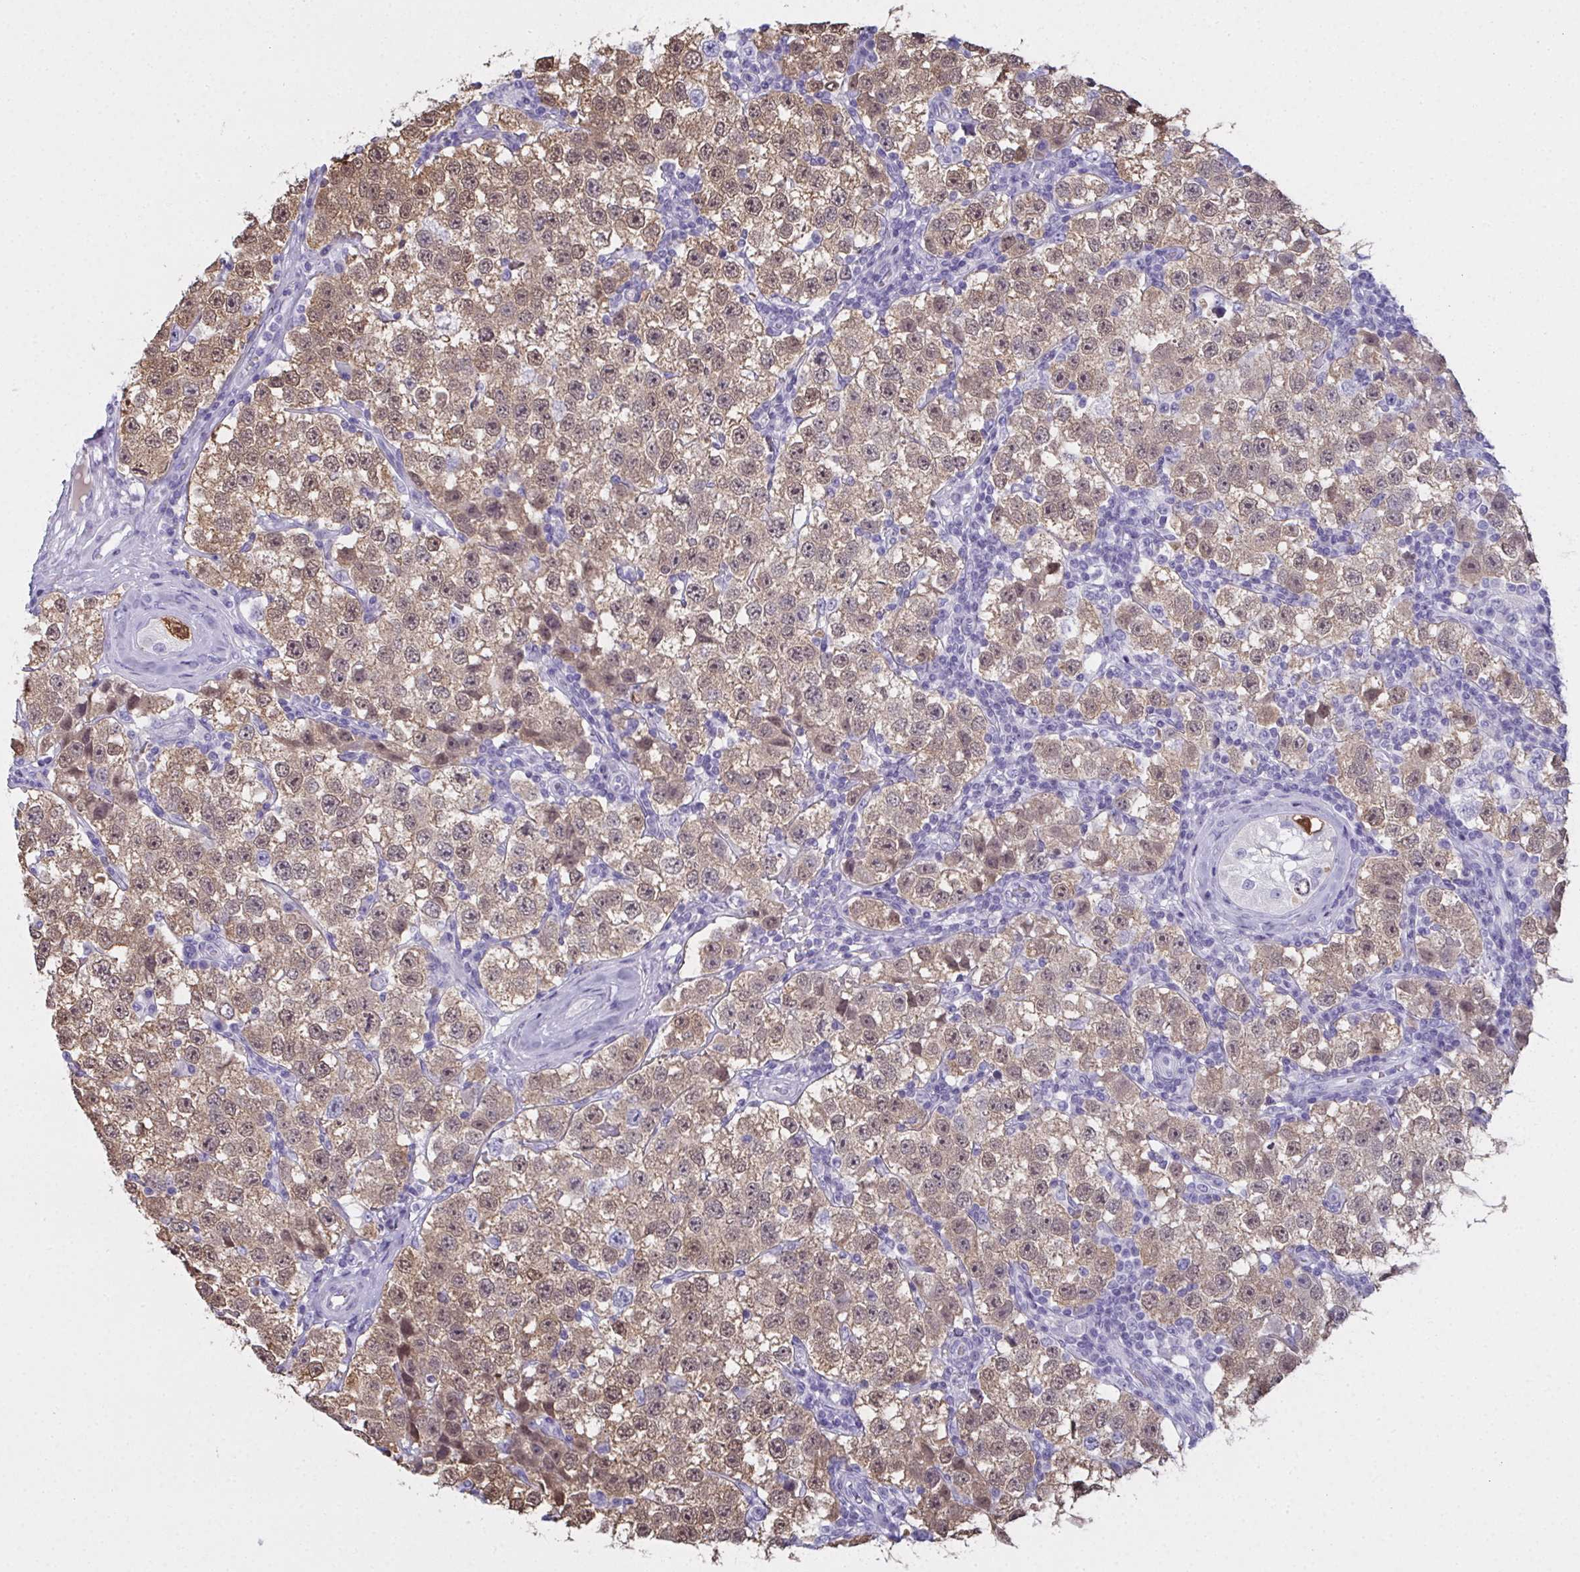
{"staining": {"intensity": "moderate", "quantity": ">75%", "location": "cytoplasmic/membranous,nuclear"}, "tissue": "testis cancer", "cell_type": "Tumor cells", "image_type": "cancer", "snomed": [{"axis": "morphology", "description": "Seminoma, NOS"}, {"axis": "topography", "description": "Testis"}], "caption": "An IHC histopathology image of tumor tissue is shown. Protein staining in brown shows moderate cytoplasmic/membranous and nuclear positivity in seminoma (testis) within tumor cells.", "gene": "SLC36A2", "patient": {"sex": "male", "age": 34}}